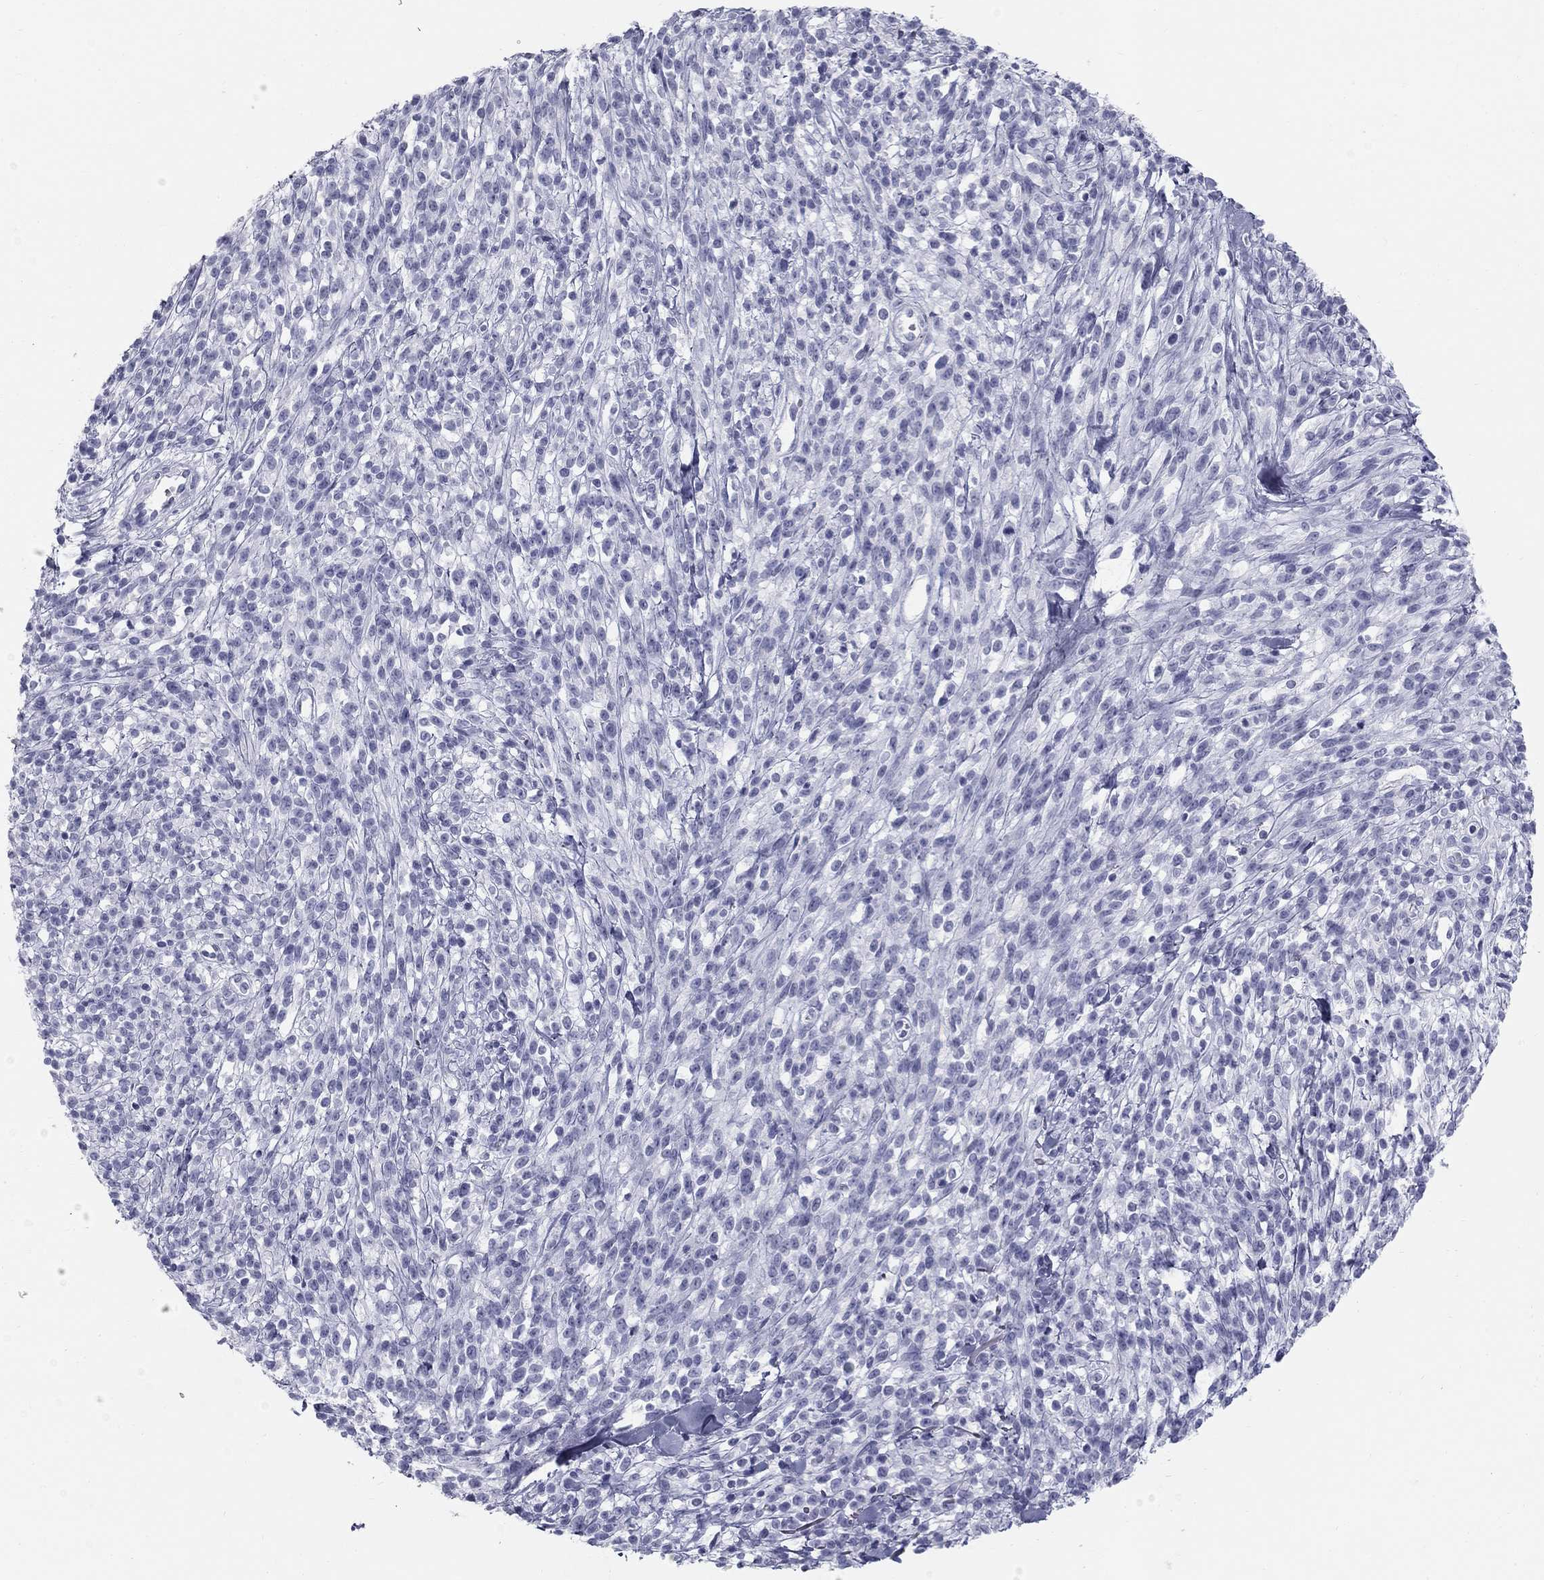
{"staining": {"intensity": "negative", "quantity": "none", "location": "none"}, "tissue": "melanoma", "cell_type": "Tumor cells", "image_type": "cancer", "snomed": [{"axis": "morphology", "description": "Malignant melanoma, NOS"}, {"axis": "topography", "description": "Skin"}, {"axis": "topography", "description": "Skin of trunk"}], "caption": "Immunohistochemistry histopathology image of neoplastic tissue: melanoma stained with DAB (3,3'-diaminobenzidine) shows no significant protein positivity in tumor cells. (DAB (3,3'-diaminobenzidine) IHC, high magnification).", "gene": "SULT2B1", "patient": {"sex": "male", "age": 74}}